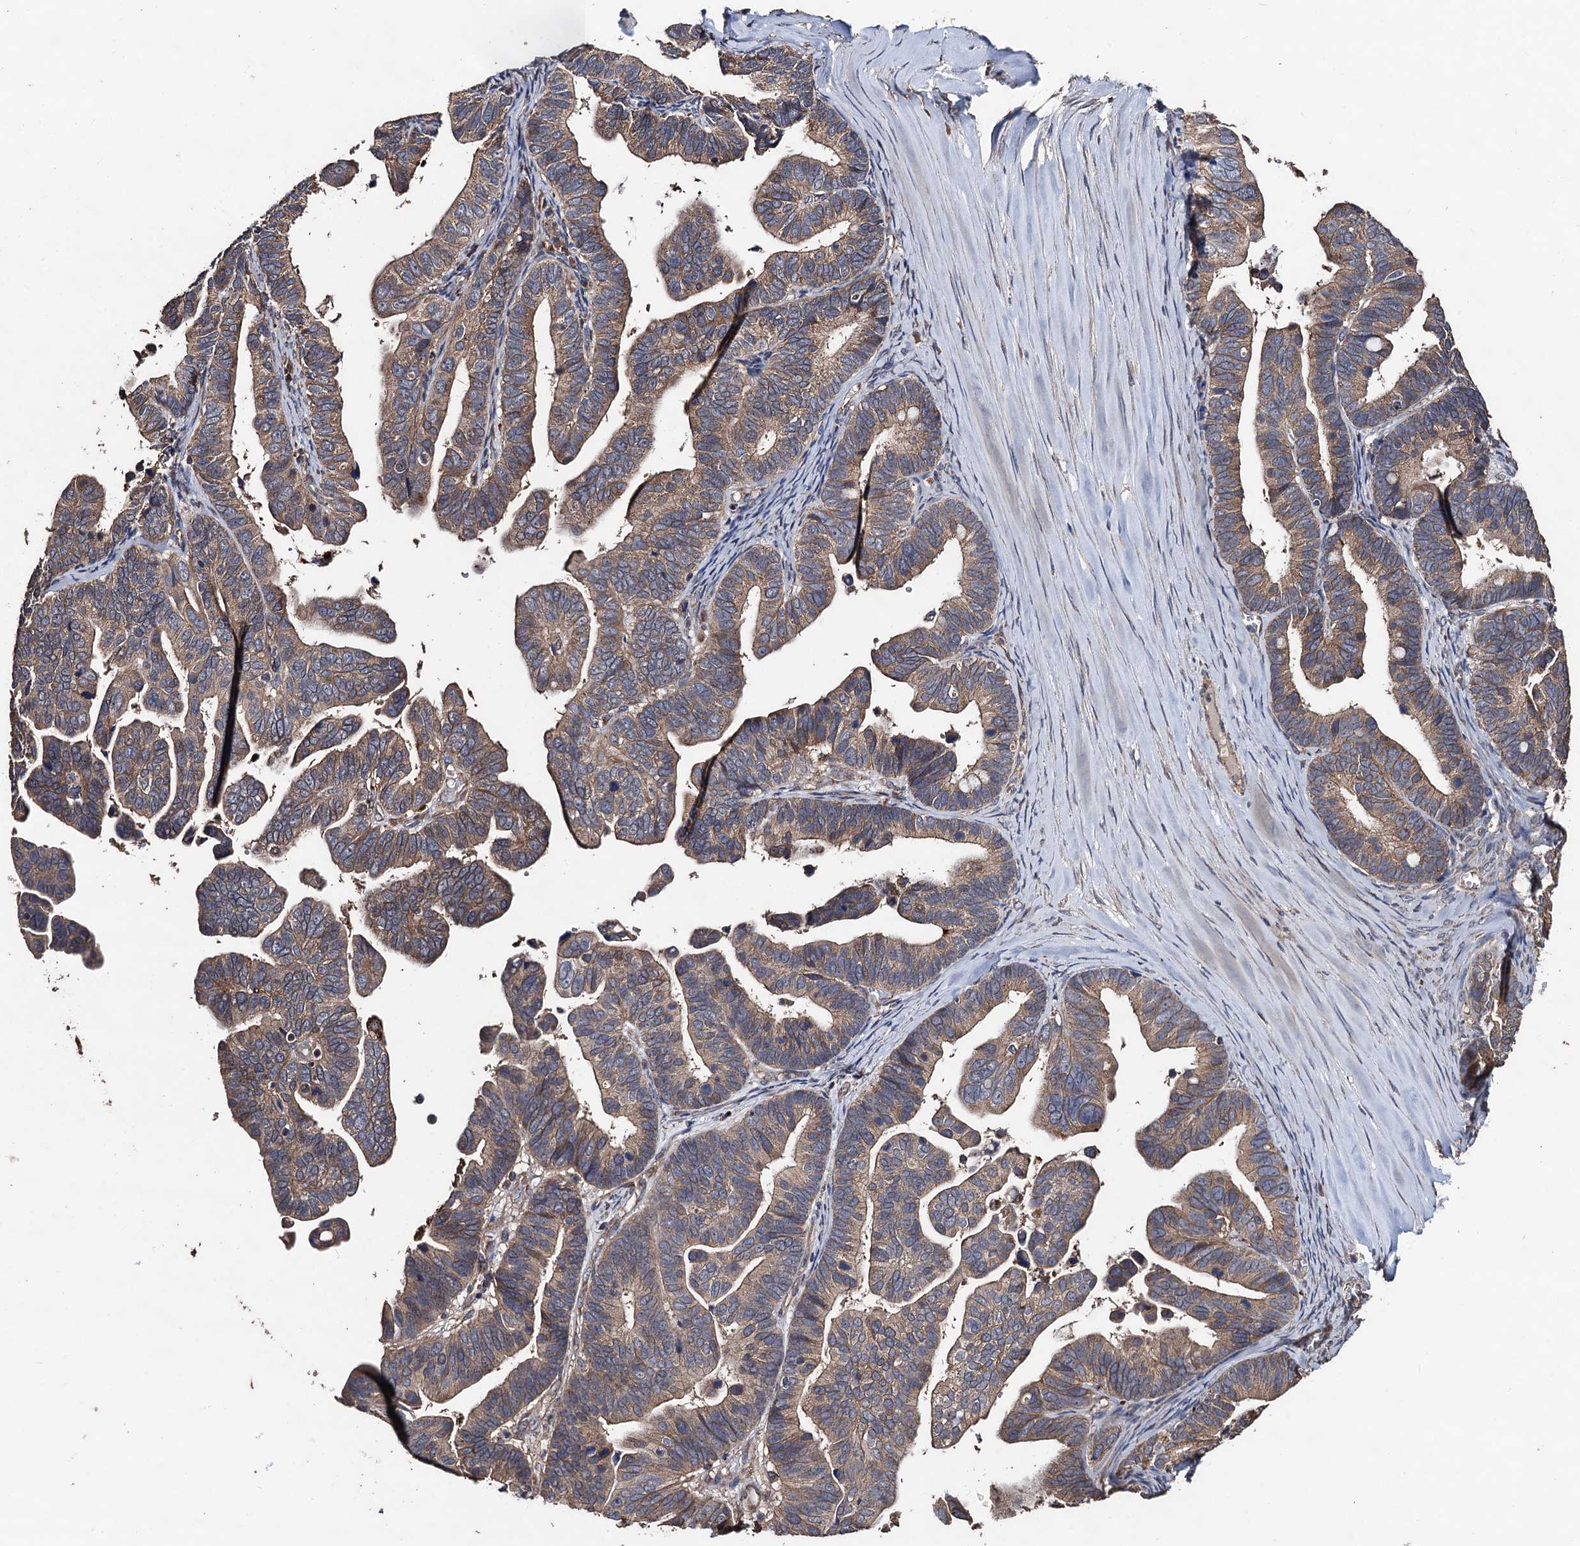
{"staining": {"intensity": "moderate", "quantity": ">75%", "location": "cytoplasmic/membranous"}, "tissue": "ovarian cancer", "cell_type": "Tumor cells", "image_type": "cancer", "snomed": [{"axis": "morphology", "description": "Cystadenocarcinoma, serous, NOS"}, {"axis": "topography", "description": "Ovary"}], "caption": "This is a photomicrograph of immunohistochemistry (IHC) staining of ovarian serous cystadenocarcinoma, which shows moderate staining in the cytoplasmic/membranous of tumor cells.", "gene": "PPTC7", "patient": {"sex": "female", "age": 56}}